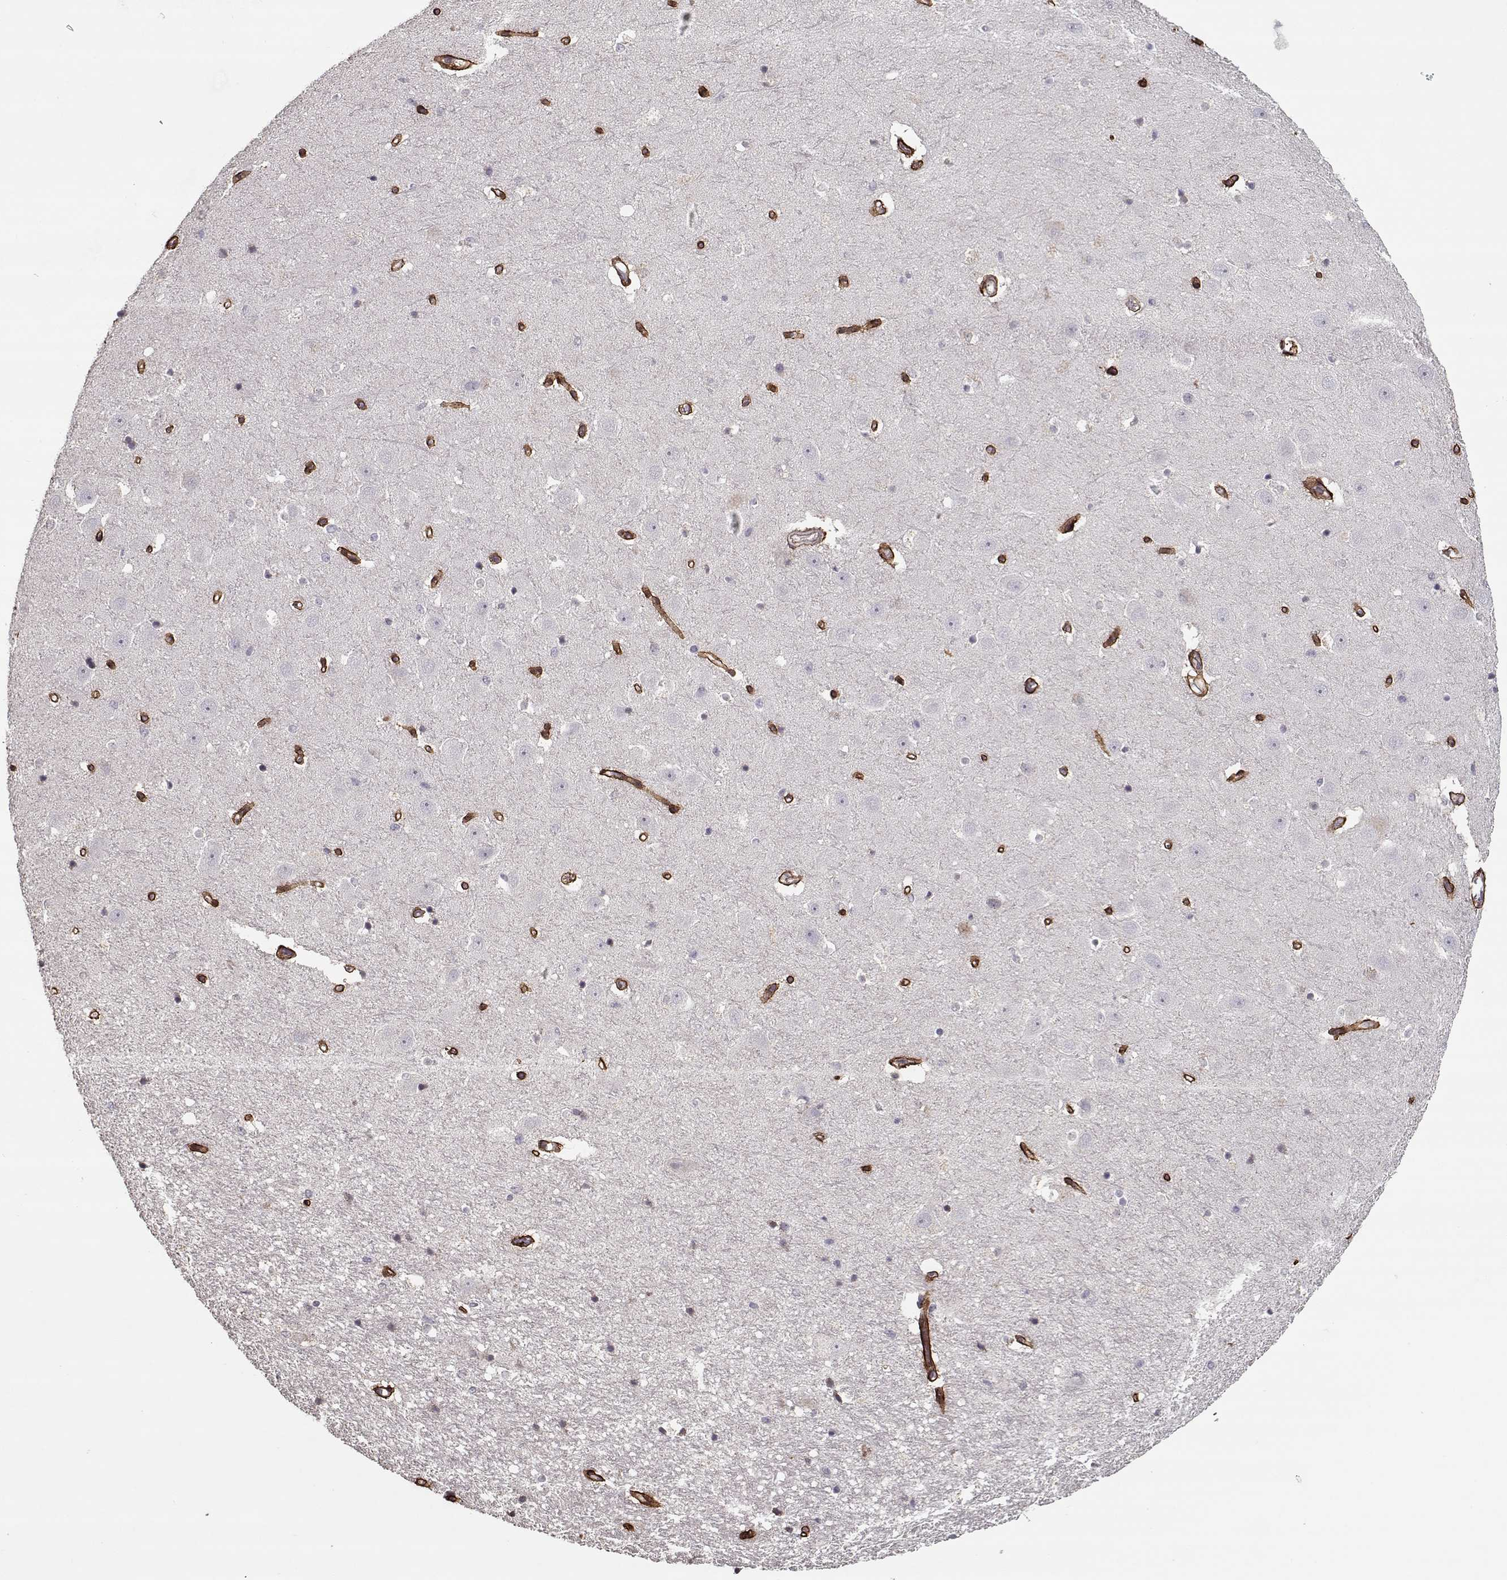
{"staining": {"intensity": "negative", "quantity": "none", "location": "none"}, "tissue": "hippocampus", "cell_type": "Glial cells", "image_type": "normal", "snomed": [{"axis": "morphology", "description": "Normal tissue, NOS"}, {"axis": "topography", "description": "Hippocampus"}], "caption": "IHC of normal human hippocampus displays no positivity in glial cells.", "gene": "LAMA2", "patient": {"sex": "male", "age": 44}}